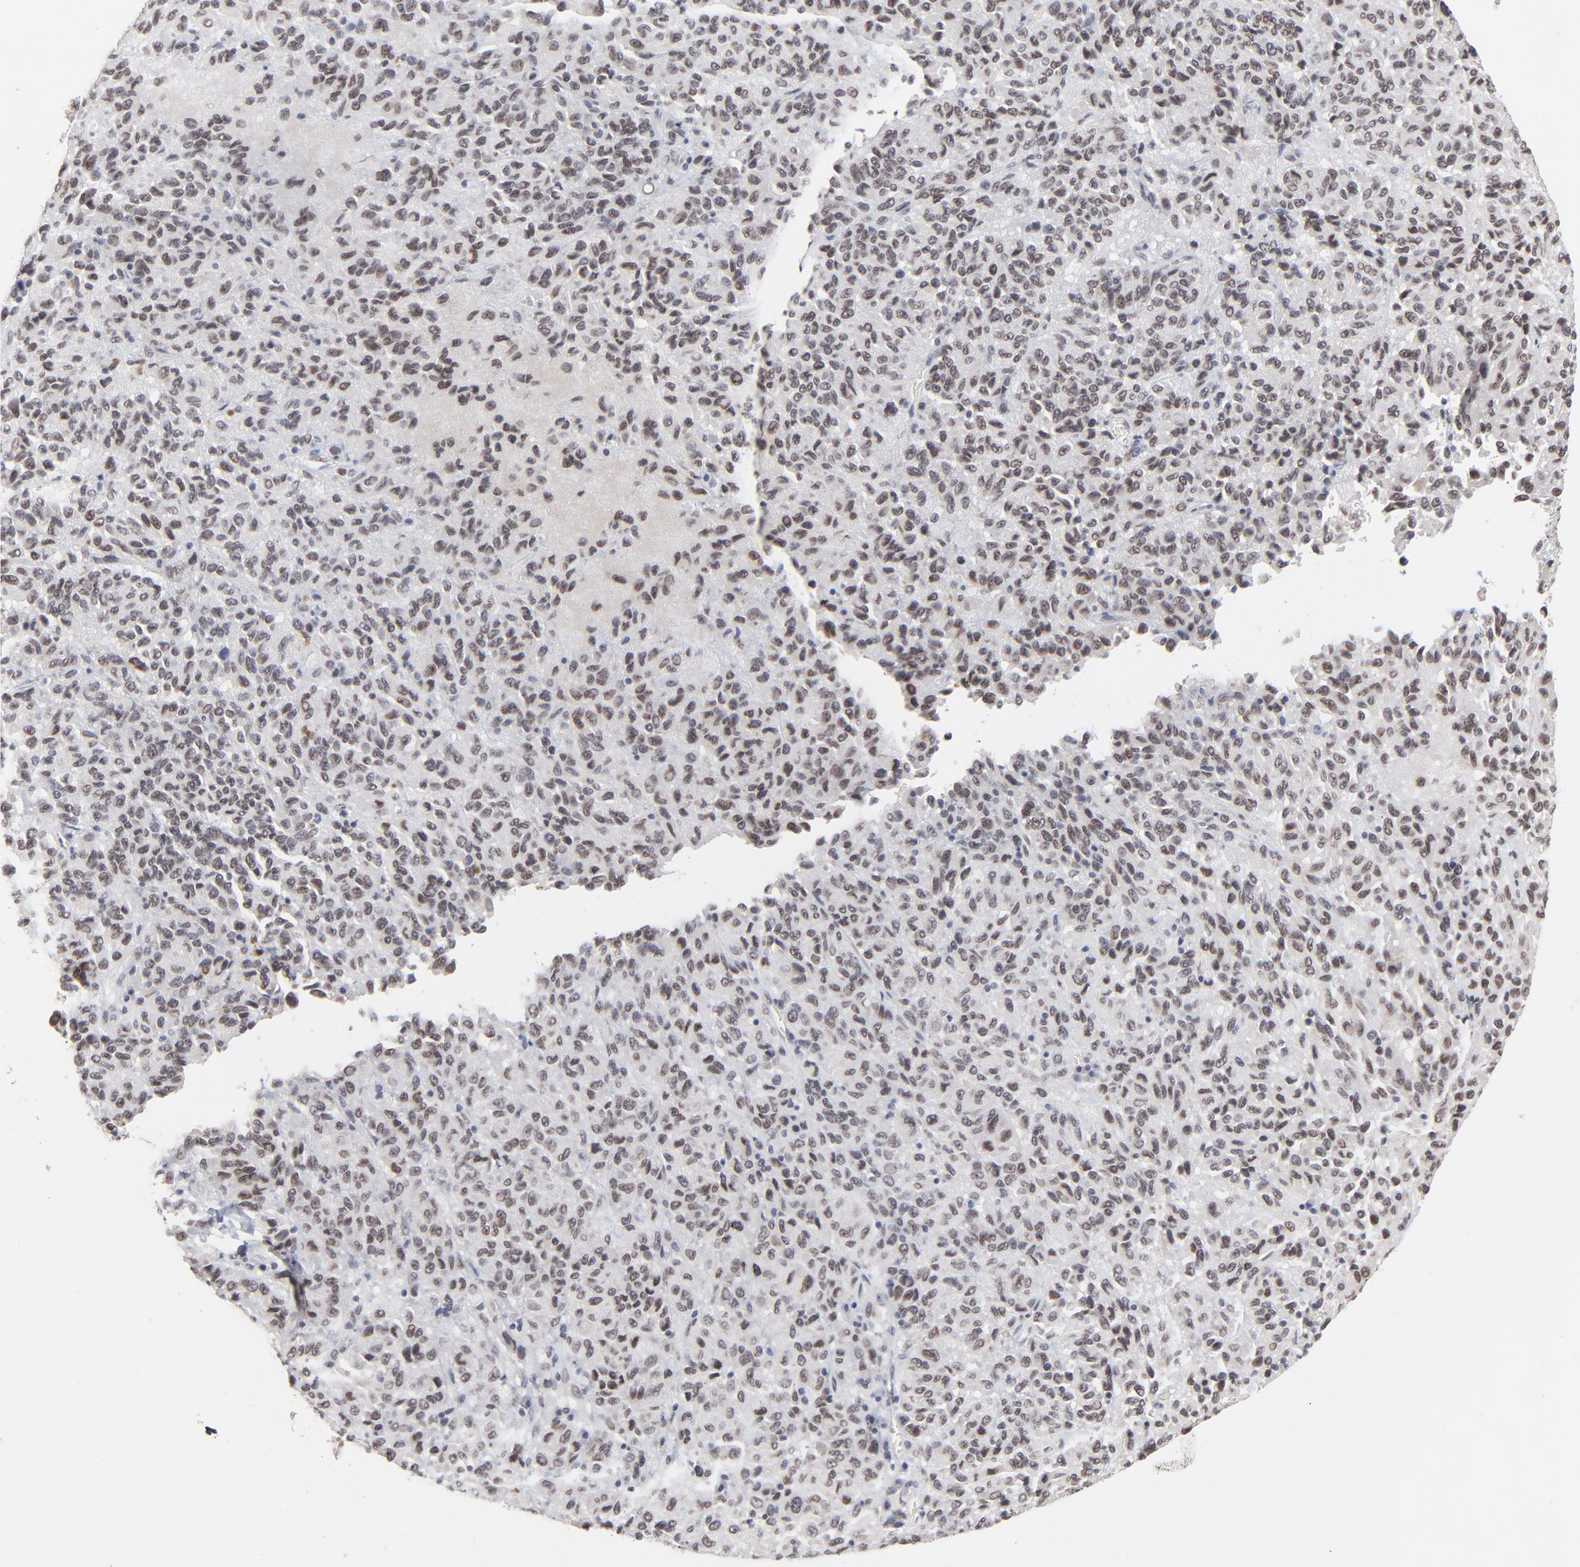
{"staining": {"intensity": "weak", "quantity": "25%-75%", "location": "nuclear"}, "tissue": "melanoma", "cell_type": "Tumor cells", "image_type": "cancer", "snomed": [{"axis": "morphology", "description": "Malignant melanoma, Metastatic site"}, {"axis": "topography", "description": "Lung"}], "caption": "The histopathology image displays staining of melanoma, revealing weak nuclear protein staining (brown color) within tumor cells. Using DAB (3,3'-diaminobenzidine) (brown) and hematoxylin (blue) stains, captured at high magnification using brightfield microscopy.", "gene": "MBIP", "patient": {"sex": "male", "age": 64}}